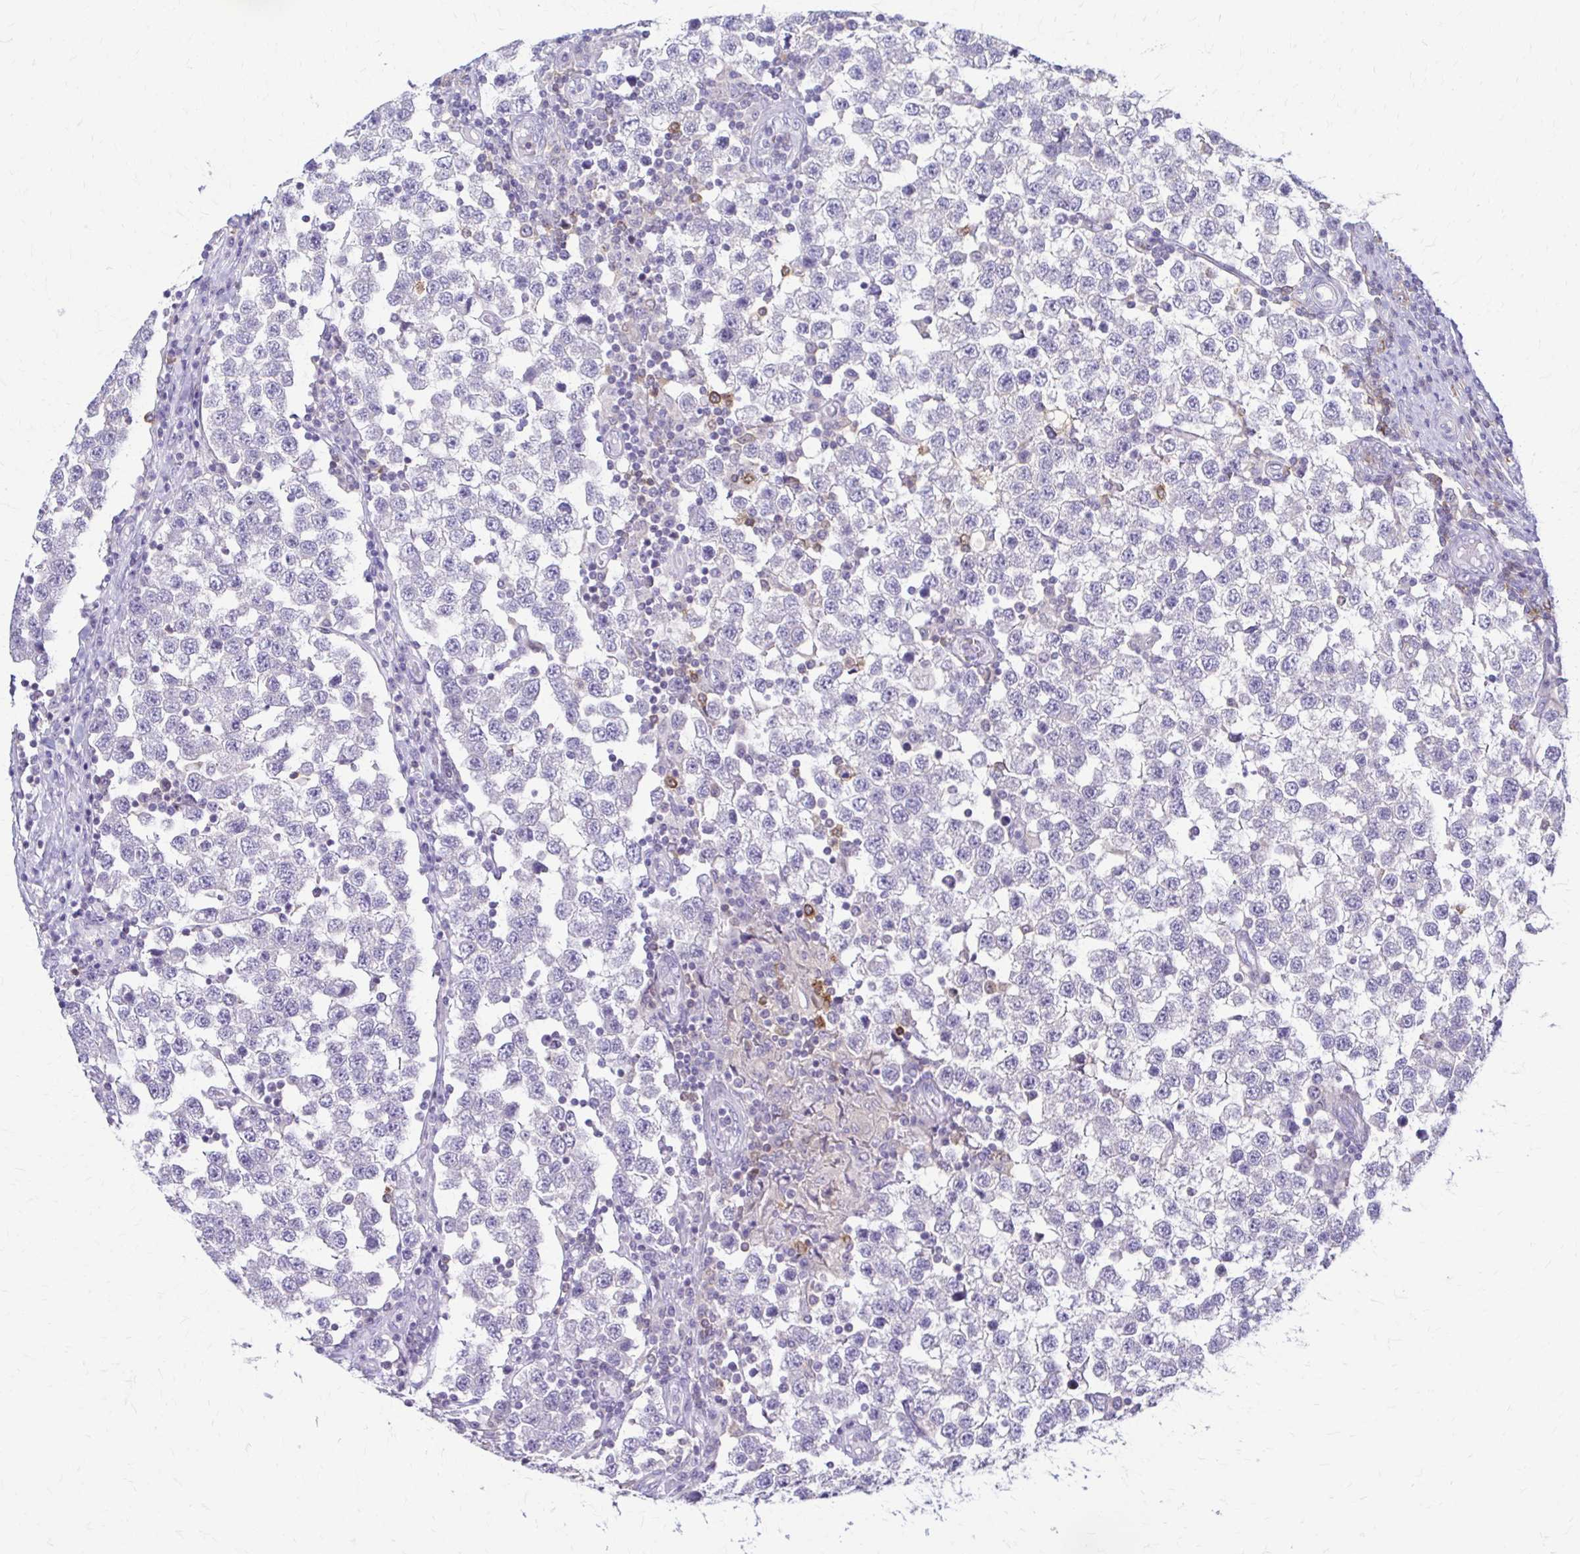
{"staining": {"intensity": "negative", "quantity": "none", "location": "none"}, "tissue": "testis cancer", "cell_type": "Tumor cells", "image_type": "cancer", "snomed": [{"axis": "morphology", "description": "Seminoma, NOS"}, {"axis": "topography", "description": "Testis"}], "caption": "IHC of human testis seminoma shows no positivity in tumor cells.", "gene": "PIK3AP1", "patient": {"sex": "male", "age": 34}}